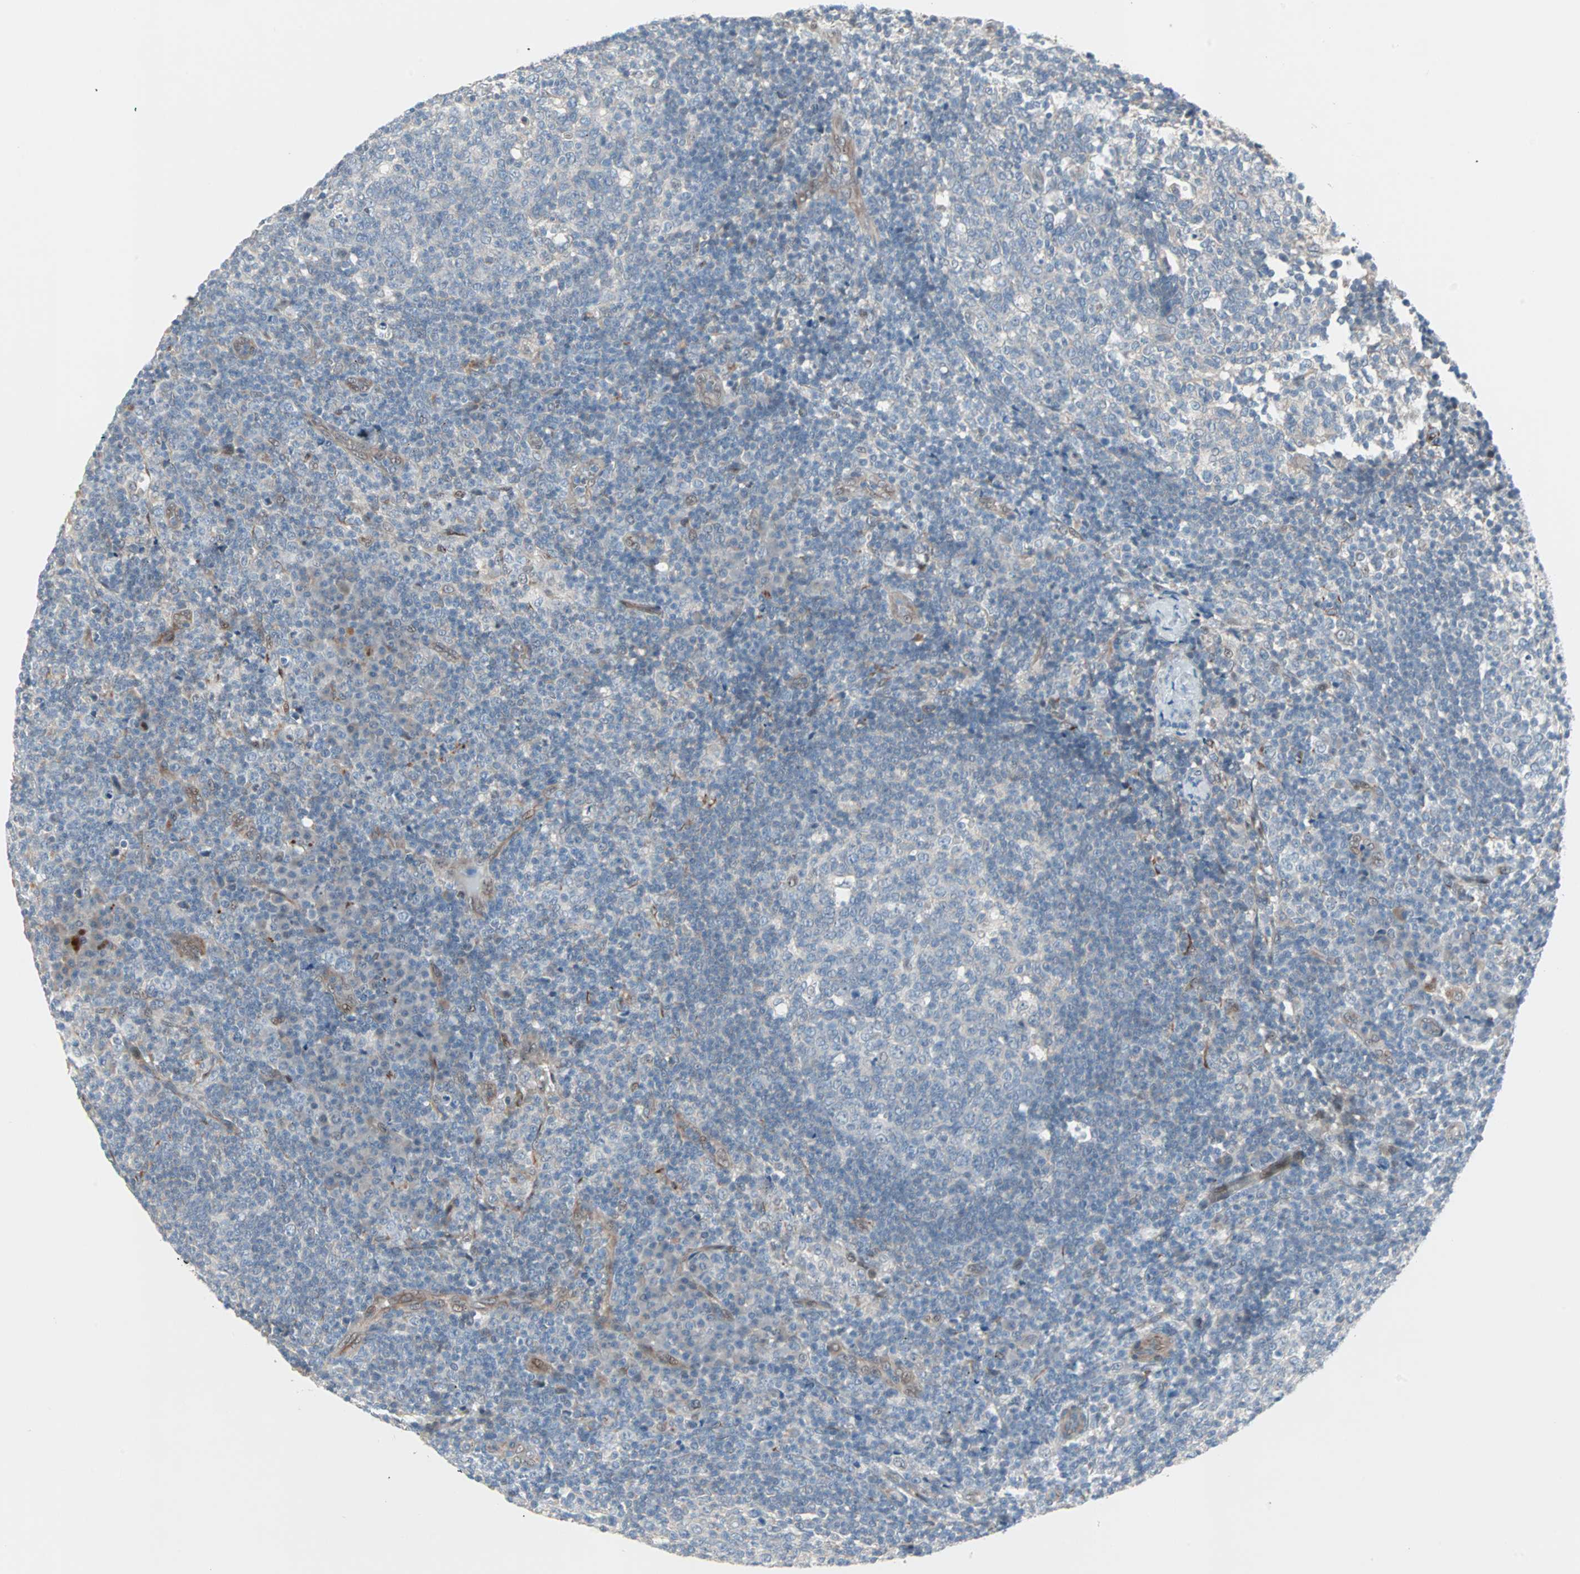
{"staining": {"intensity": "negative", "quantity": "none", "location": "none"}, "tissue": "lymph node", "cell_type": "Germinal center cells", "image_type": "normal", "snomed": [{"axis": "morphology", "description": "Normal tissue, NOS"}, {"axis": "morphology", "description": "Inflammation, NOS"}, {"axis": "topography", "description": "Lymph node"}], "caption": "Germinal center cells show no significant staining in benign lymph node.", "gene": "CAND2", "patient": {"sex": "male", "age": 55}}